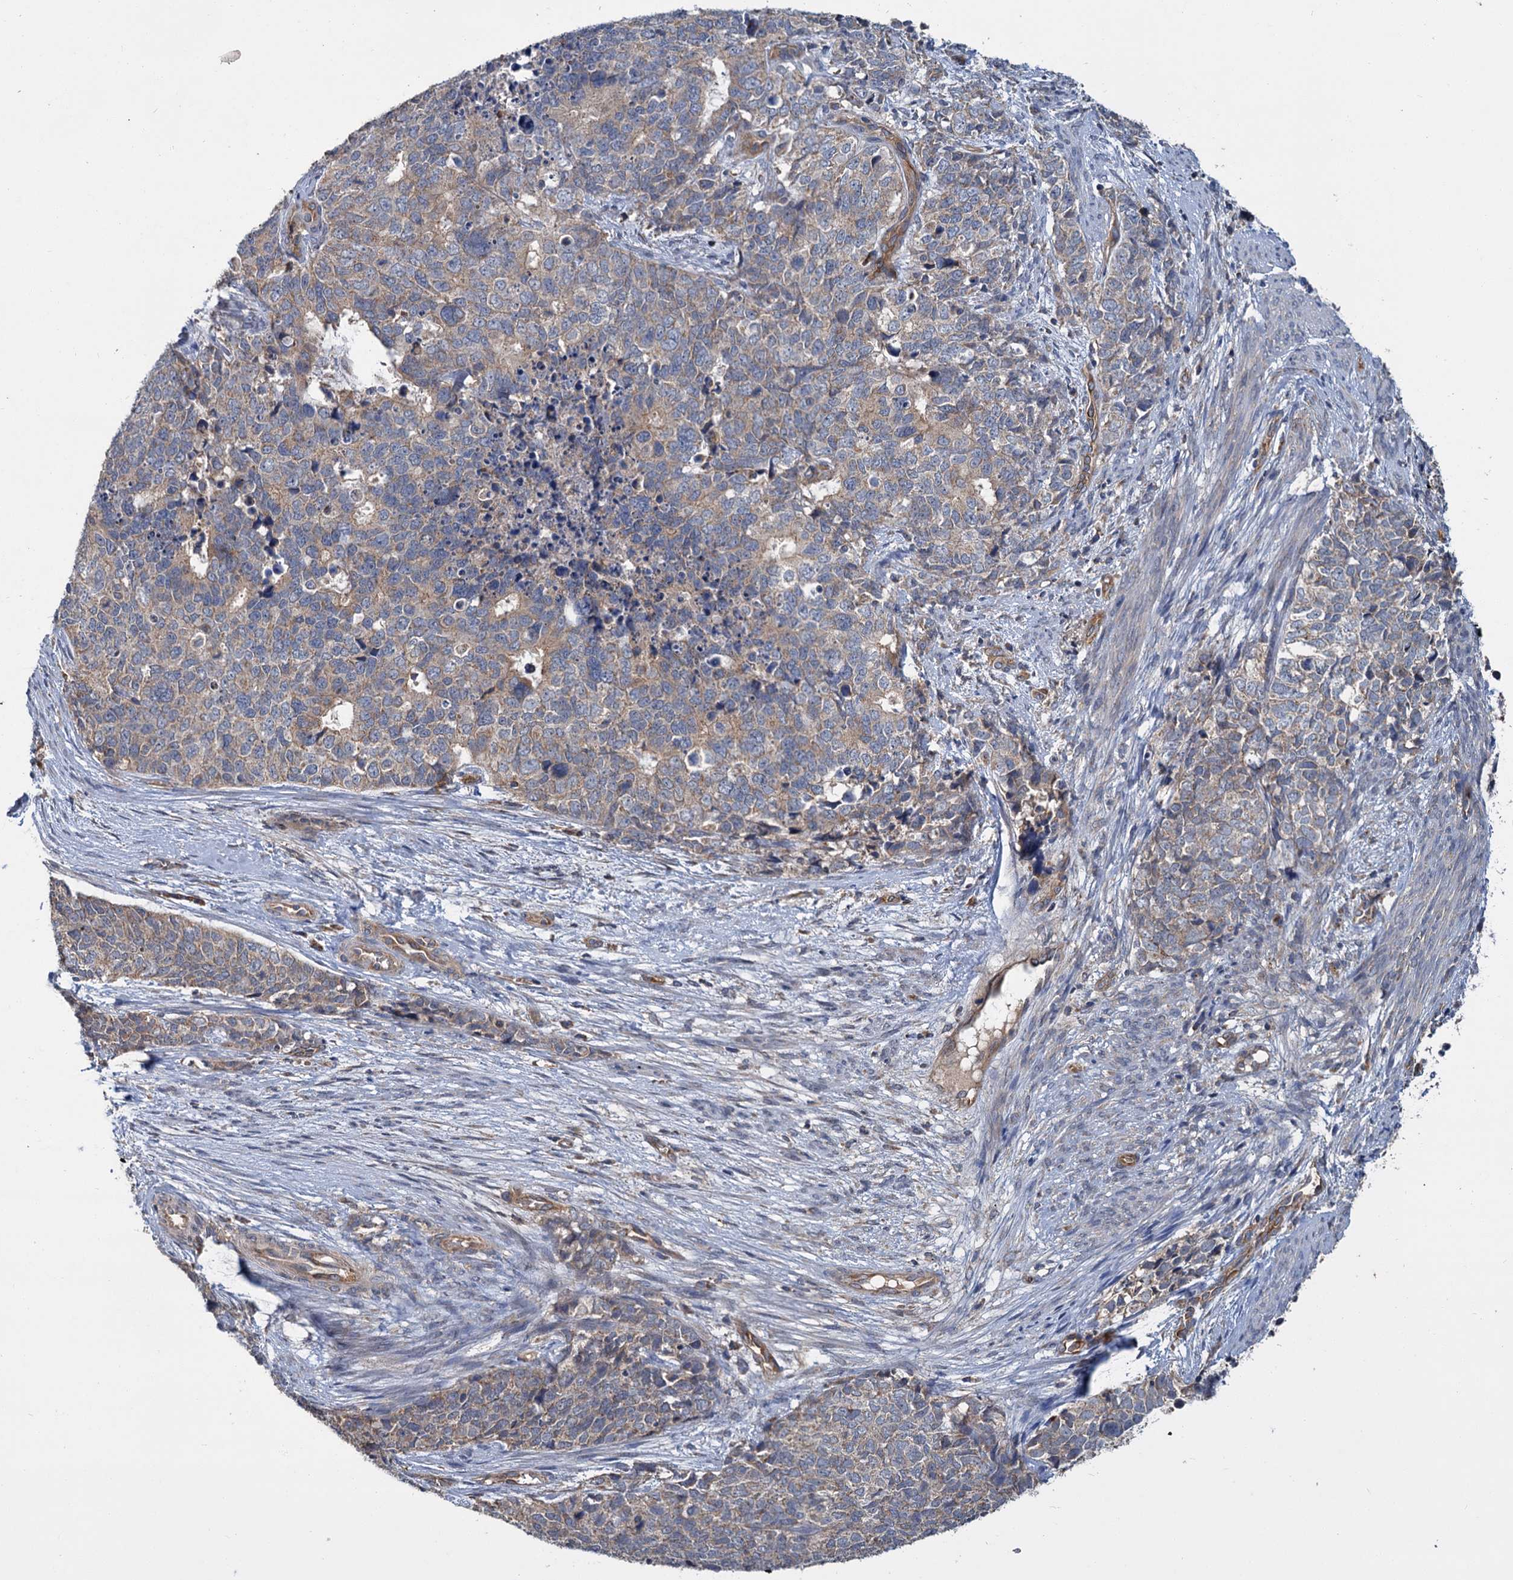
{"staining": {"intensity": "negative", "quantity": "none", "location": "none"}, "tissue": "cervical cancer", "cell_type": "Tumor cells", "image_type": "cancer", "snomed": [{"axis": "morphology", "description": "Squamous cell carcinoma, NOS"}, {"axis": "topography", "description": "Cervix"}], "caption": "IHC histopathology image of human cervical cancer (squamous cell carcinoma) stained for a protein (brown), which shows no expression in tumor cells.", "gene": "DYNC2H1", "patient": {"sex": "female", "age": 63}}